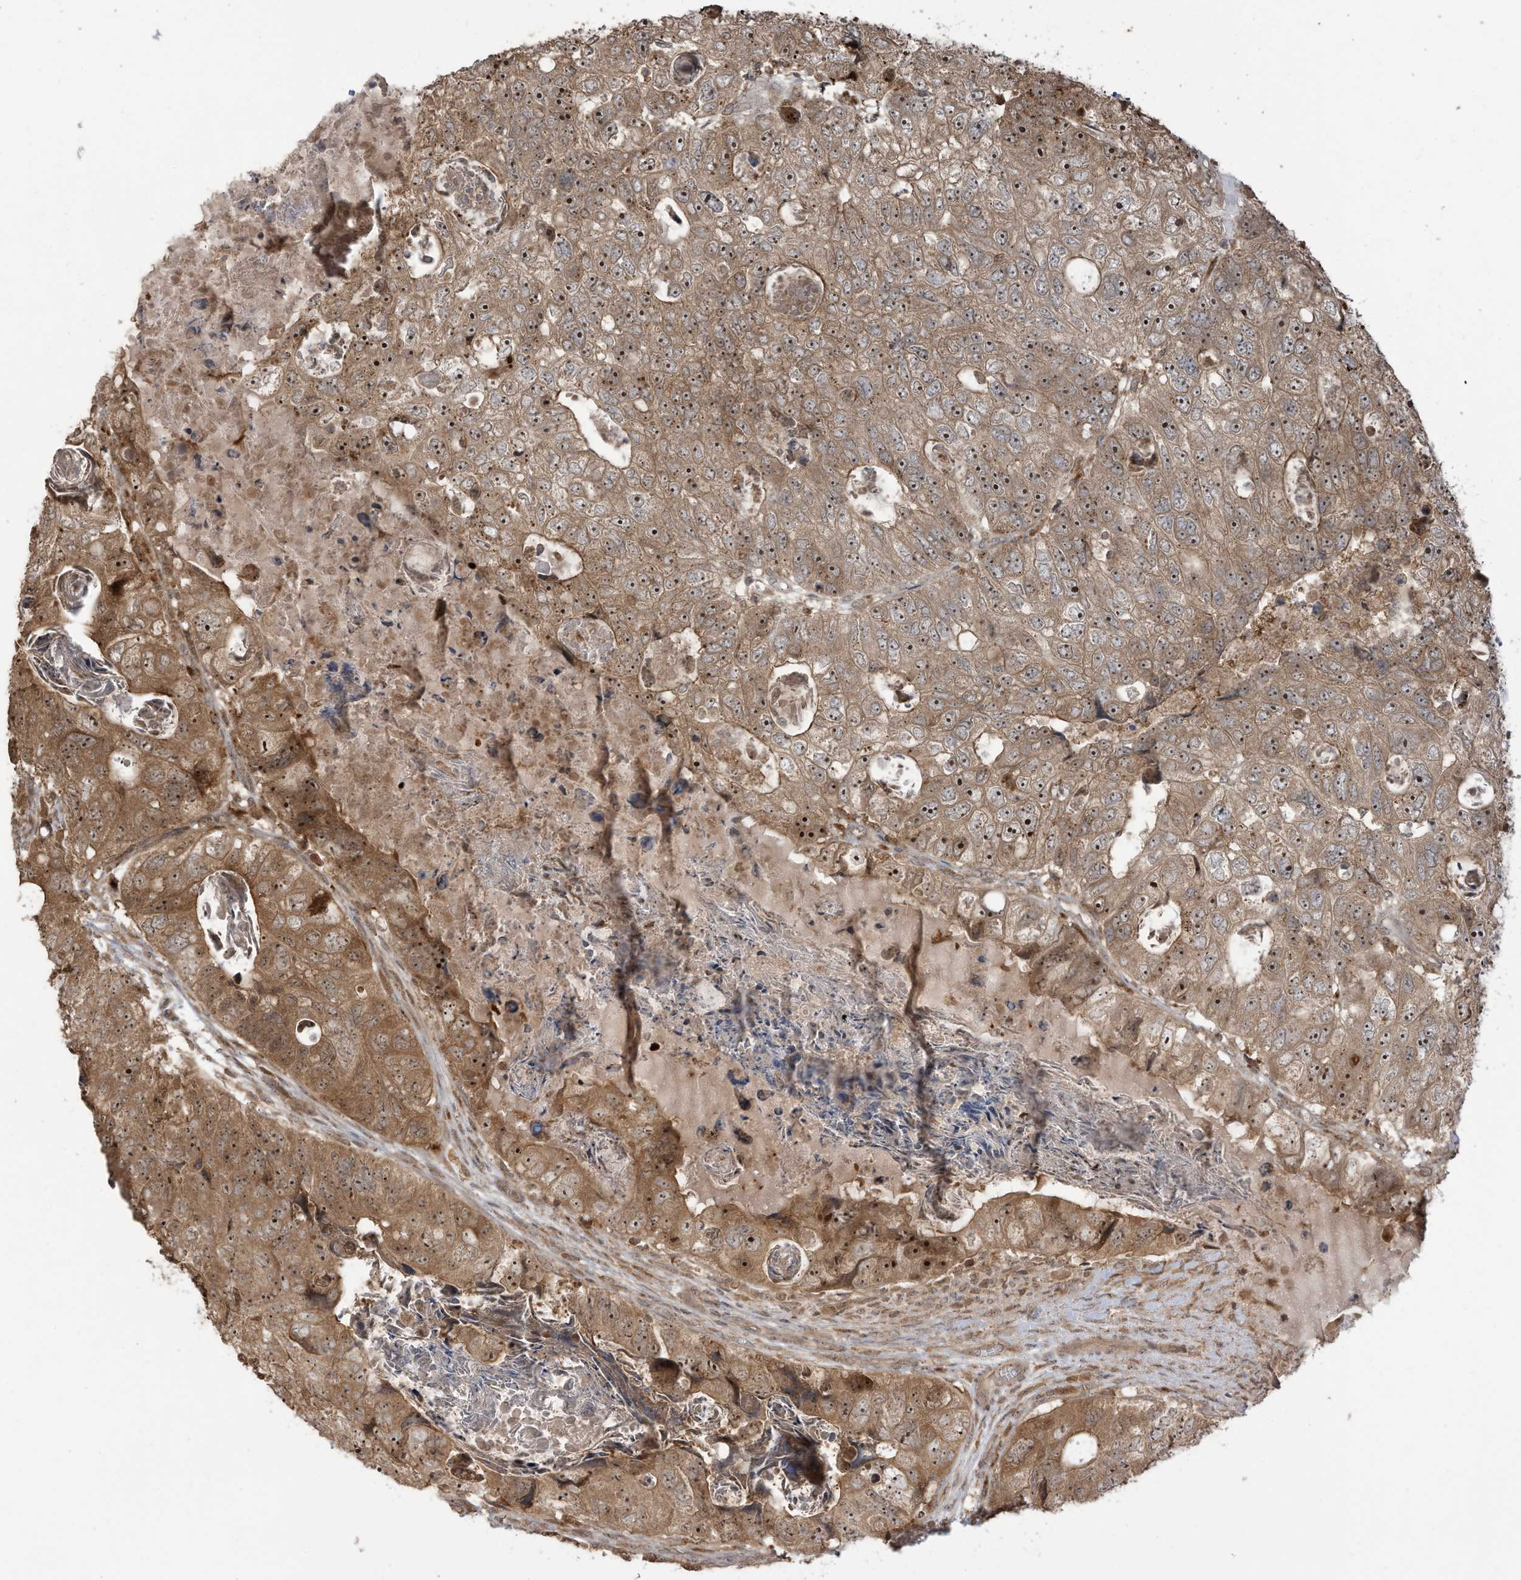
{"staining": {"intensity": "strong", "quantity": ">75%", "location": "cytoplasmic/membranous,nuclear"}, "tissue": "colorectal cancer", "cell_type": "Tumor cells", "image_type": "cancer", "snomed": [{"axis": "morphology", "description": "Adenocarcinoma, NOS"}, {"axis": "topography", "description": "Rectum"}], "caption": "Brown immunohistochemical staining in human colorectal adenocarcinoma shows strong cytoplasmic/membranous and nuclear positivity in approximately >75% of tumor cells.", "gene": "CARF", "patient": {"sex": "male", "age": 59}}